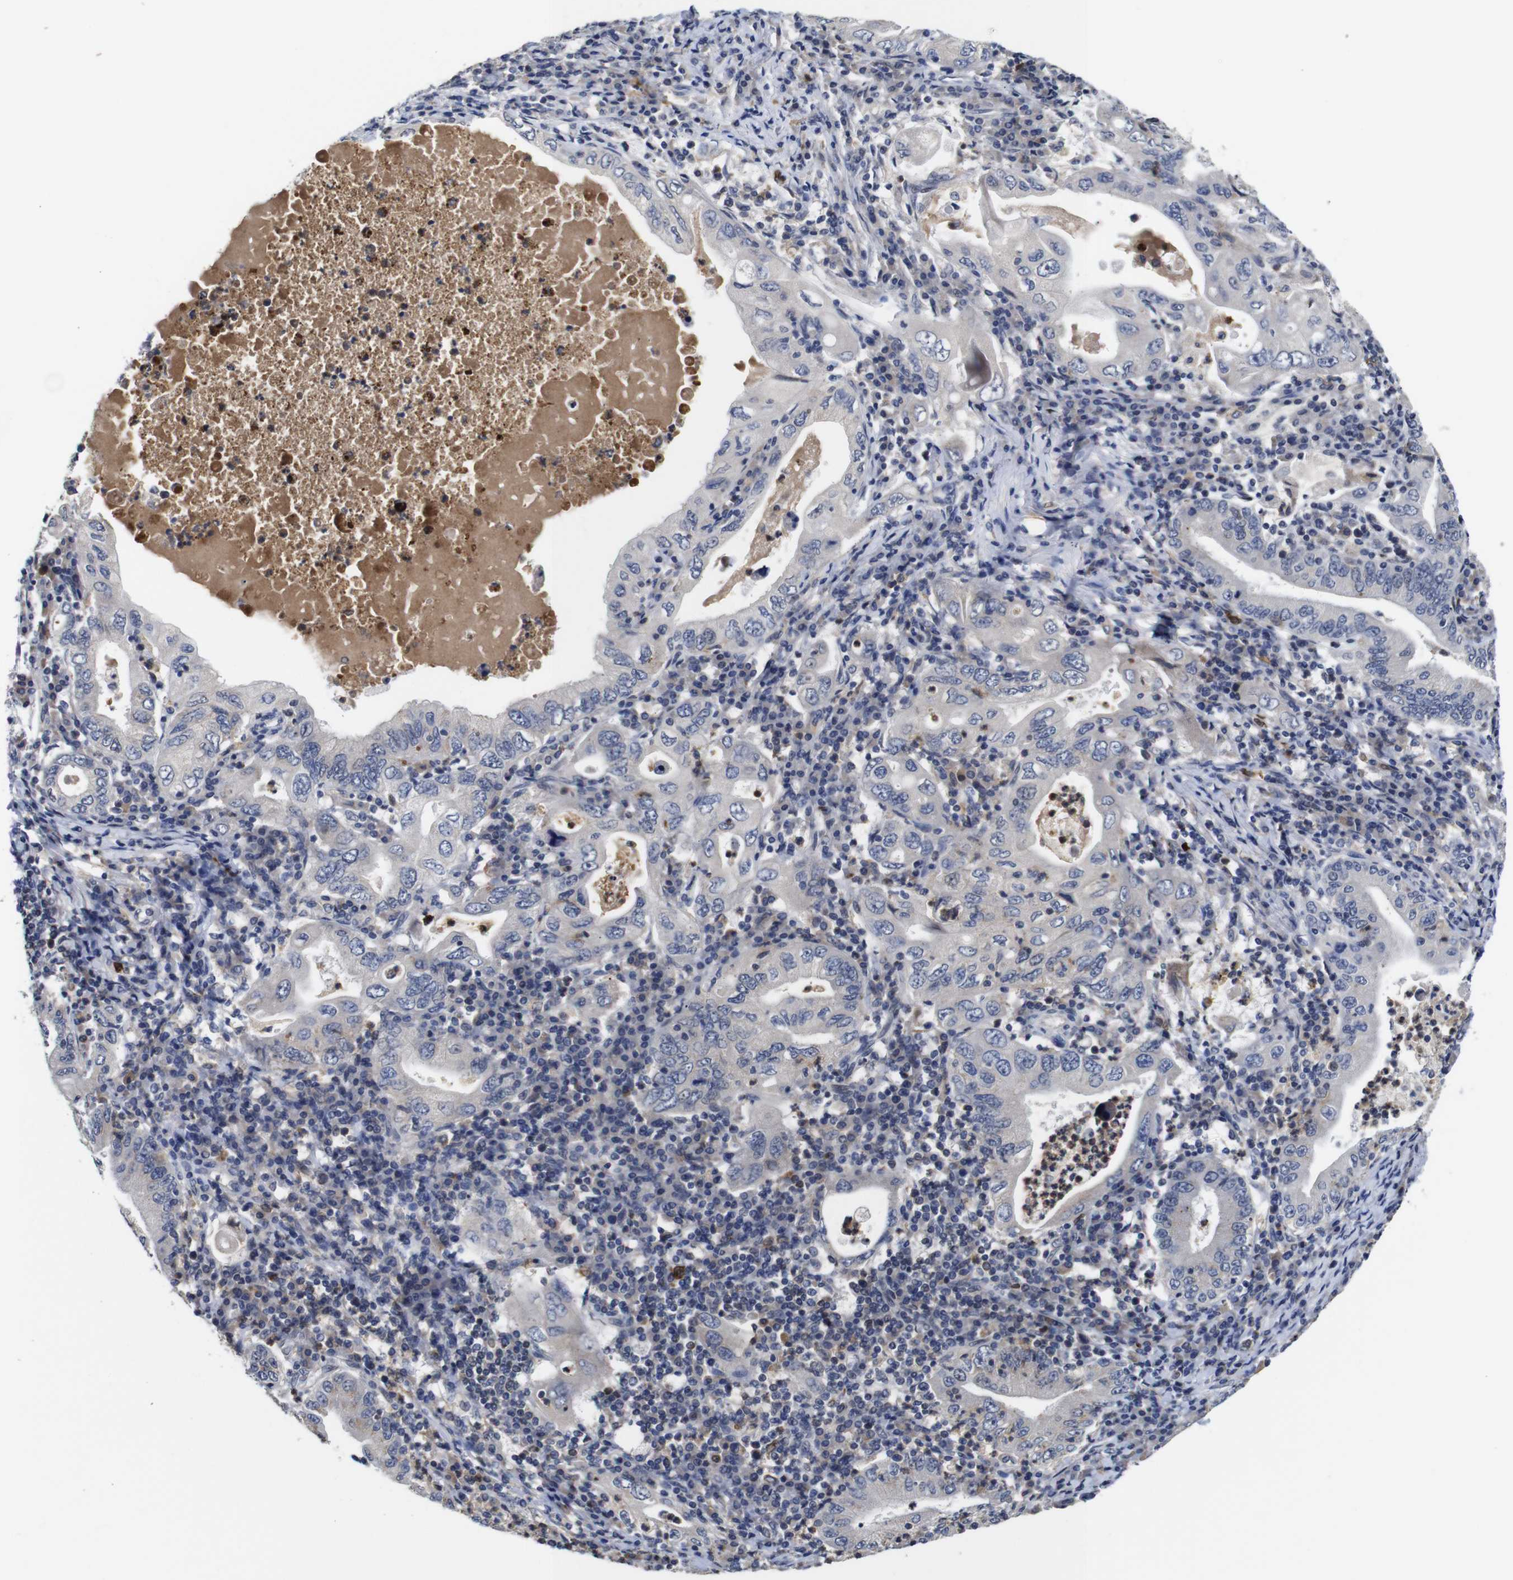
{"staining": {"intensity": "negative", "quantity": "none", "location": "none"}, "tissue": "stomach cancer", "cell_type": "Tumor cells", "image_type": "cancer", "snomed": [{"axis": "morphology", "description": "Normal tissue, NOS"}, {"axis": "morphology", "description": "Adenocarcinoma, NOS"}, {"axis": "topography", "description": "Esophagus"}, {"axis": "topography", "description": "Stomach, upper"}, {"axis": "topography", "description": "Peripheral nerve tissue"}], "caption": "High power microscopy image of an IHC histopathology image of adenocarcinoma (stomach), revealing no significant staining in tumor cells.", "gene": "NTRK3", "patient": {"sex": "male", "age": 62}}